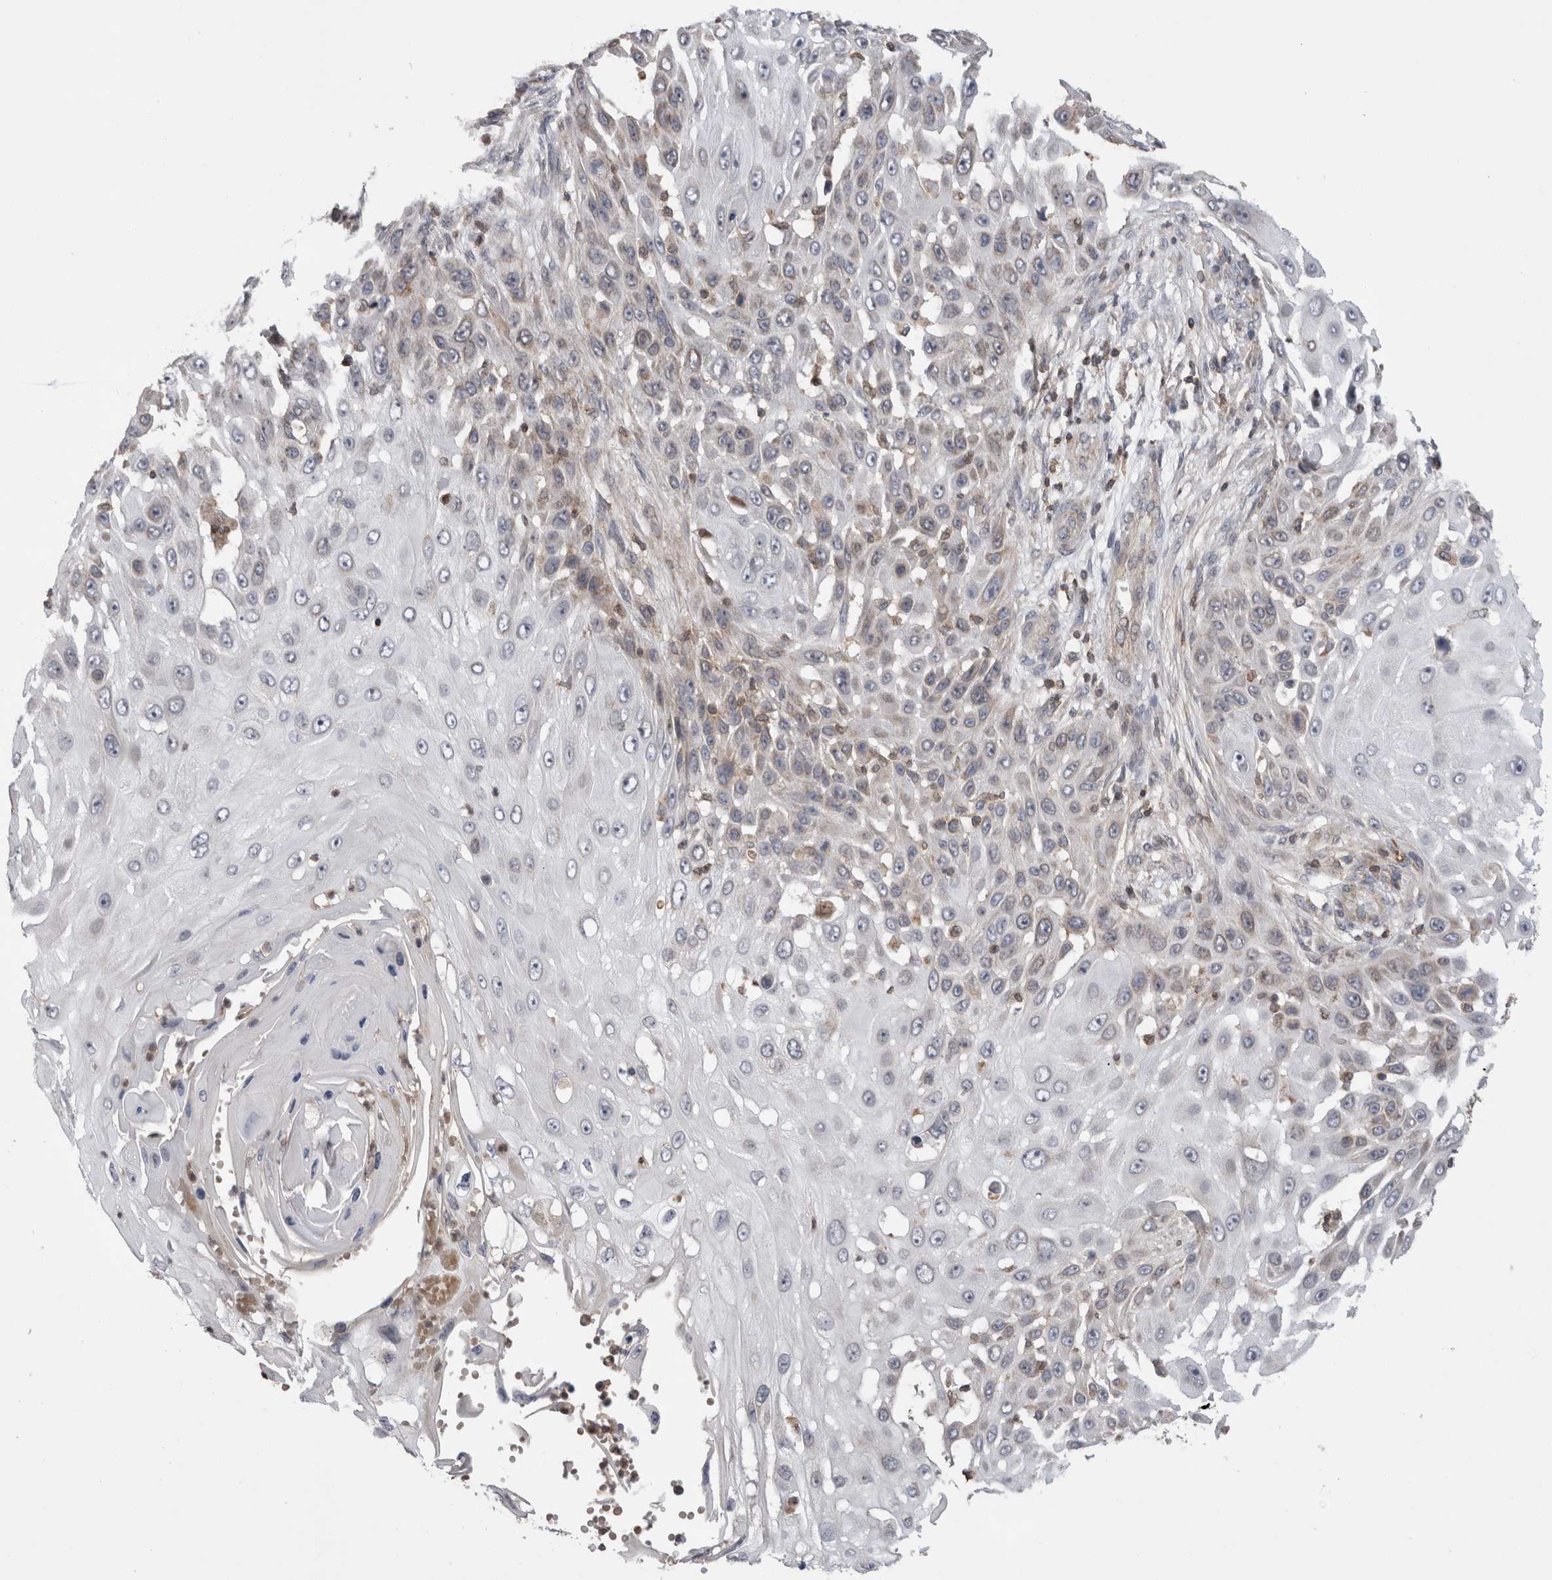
{"staining": {"intensity": "weak", "quantity": "<25%", "location": "cytoplasmic/membranous"}, "tissue": "skin cancer", "cell_type": "Tumor cells", "image_type": "cancer", "snomed": [{"axis": "morphology", "description": "Squamous cell carcinoma, NOS"}, {"axis": "topography", "description": "Skin"}], "caption": "The IHC photomicrograph has no significant expression in tumor cells of skin cancer tissue.", "gene": "DARS2", "patient": {"sex": "female", "age": 44}}